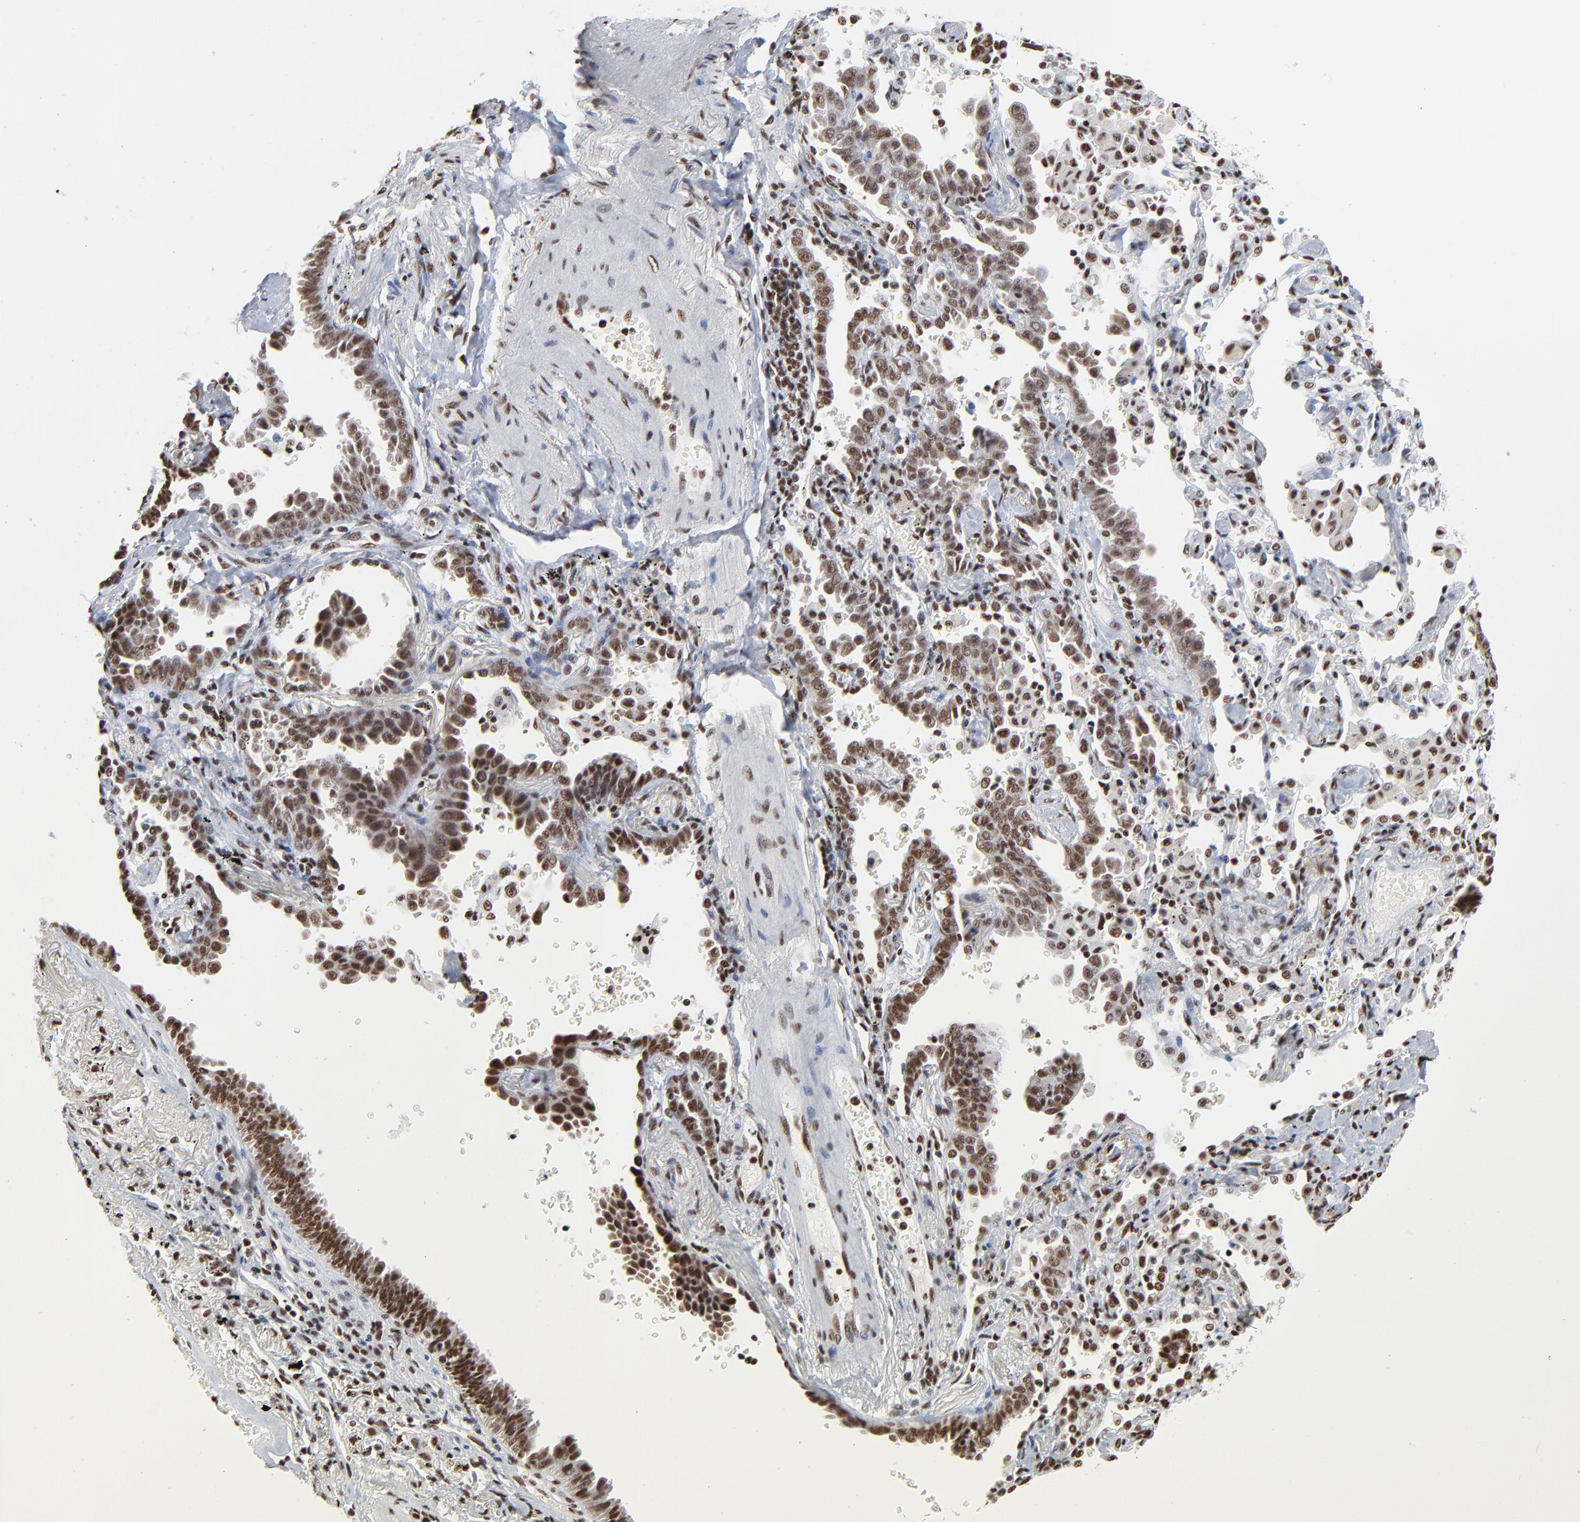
{"staining": {"intensity": "strong", "quantity": ">75%", "location": "nuclear"}, "tissue": "lung cancer", "cell_type": "Tumor cells", "image_type": "cancer", "snomed": [{"axis": "morphology", "description": "Adenocarcinoma, NOS"}, {"axis": "topography", "description": "Lung"}], "caption": "A micrograph of human lung cancer (adenocarcinoma) stained for a protein displays strong nuclear brown staining in tumor cells. The staining was performed using DAB to visualize the protein expression in brown, while the nuclei were stained in blue with hematoxylin (Magnification: 20x).", "gene": "CREB1", "patient": {"sex": "female", "age": 64}}